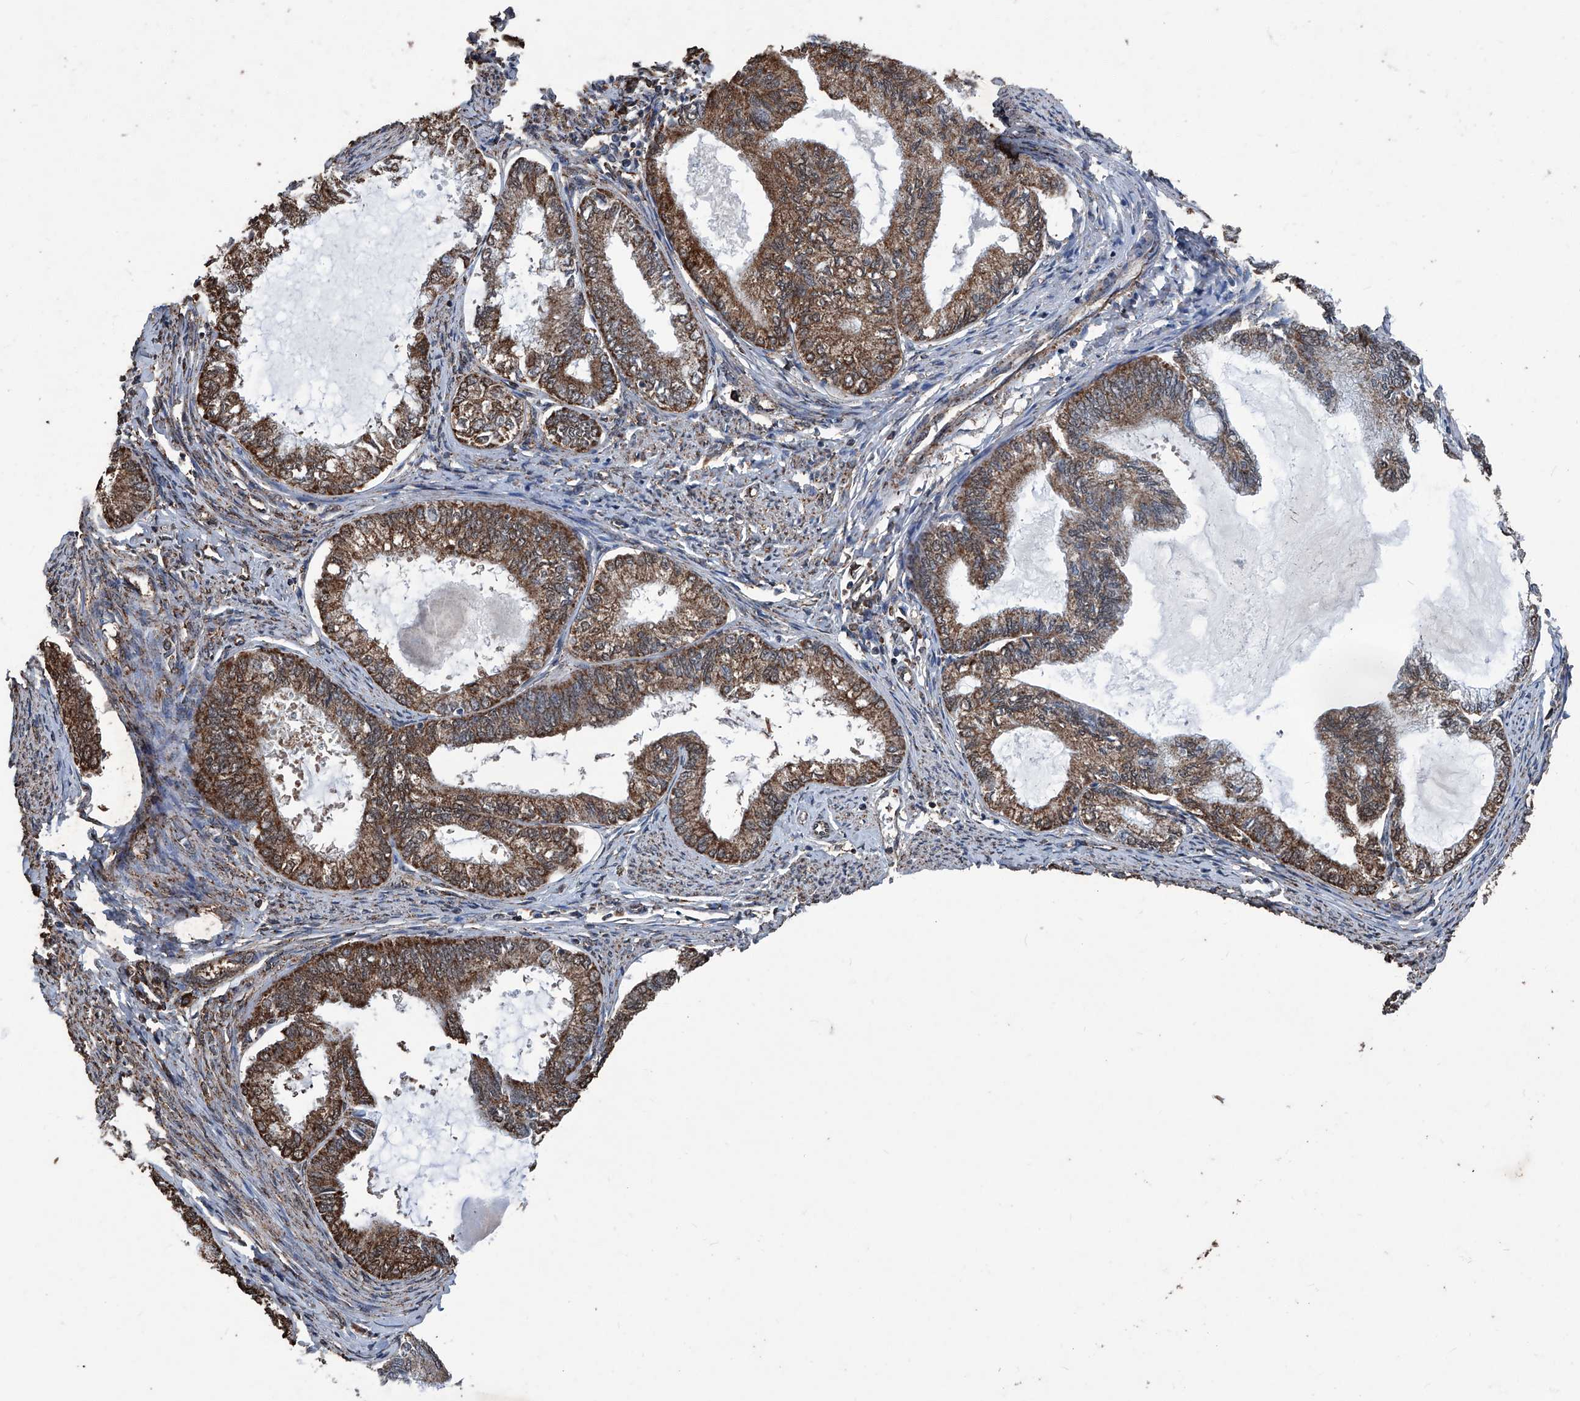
{"staining": {"intensity": "strong", "quantity": ">75%", "location": "cytoplasmic/membranous"}, "tissue": "endometrial cancer", "cell_type": "Tumor cells", "image_type": "cancer", "snomed": [{"axis": "morphology", "description": "Adenocarcinoma, NOS"}, {"axis": "topography", "description": "Endometrium"}], "caption": "Immunohistochemistry micrograph of neoplastic tissue: adenocarcinoma (endometrial) stained using immunohistochemistry (IHC) reveals high levels of strong protein expression localized specifically in the cytoplasmic/membranous of tumor cells, appearing as a cytoplasmic/membranous brown color.", "gene": "STARD7", "patient": {"sex": "female", "age": 86}}